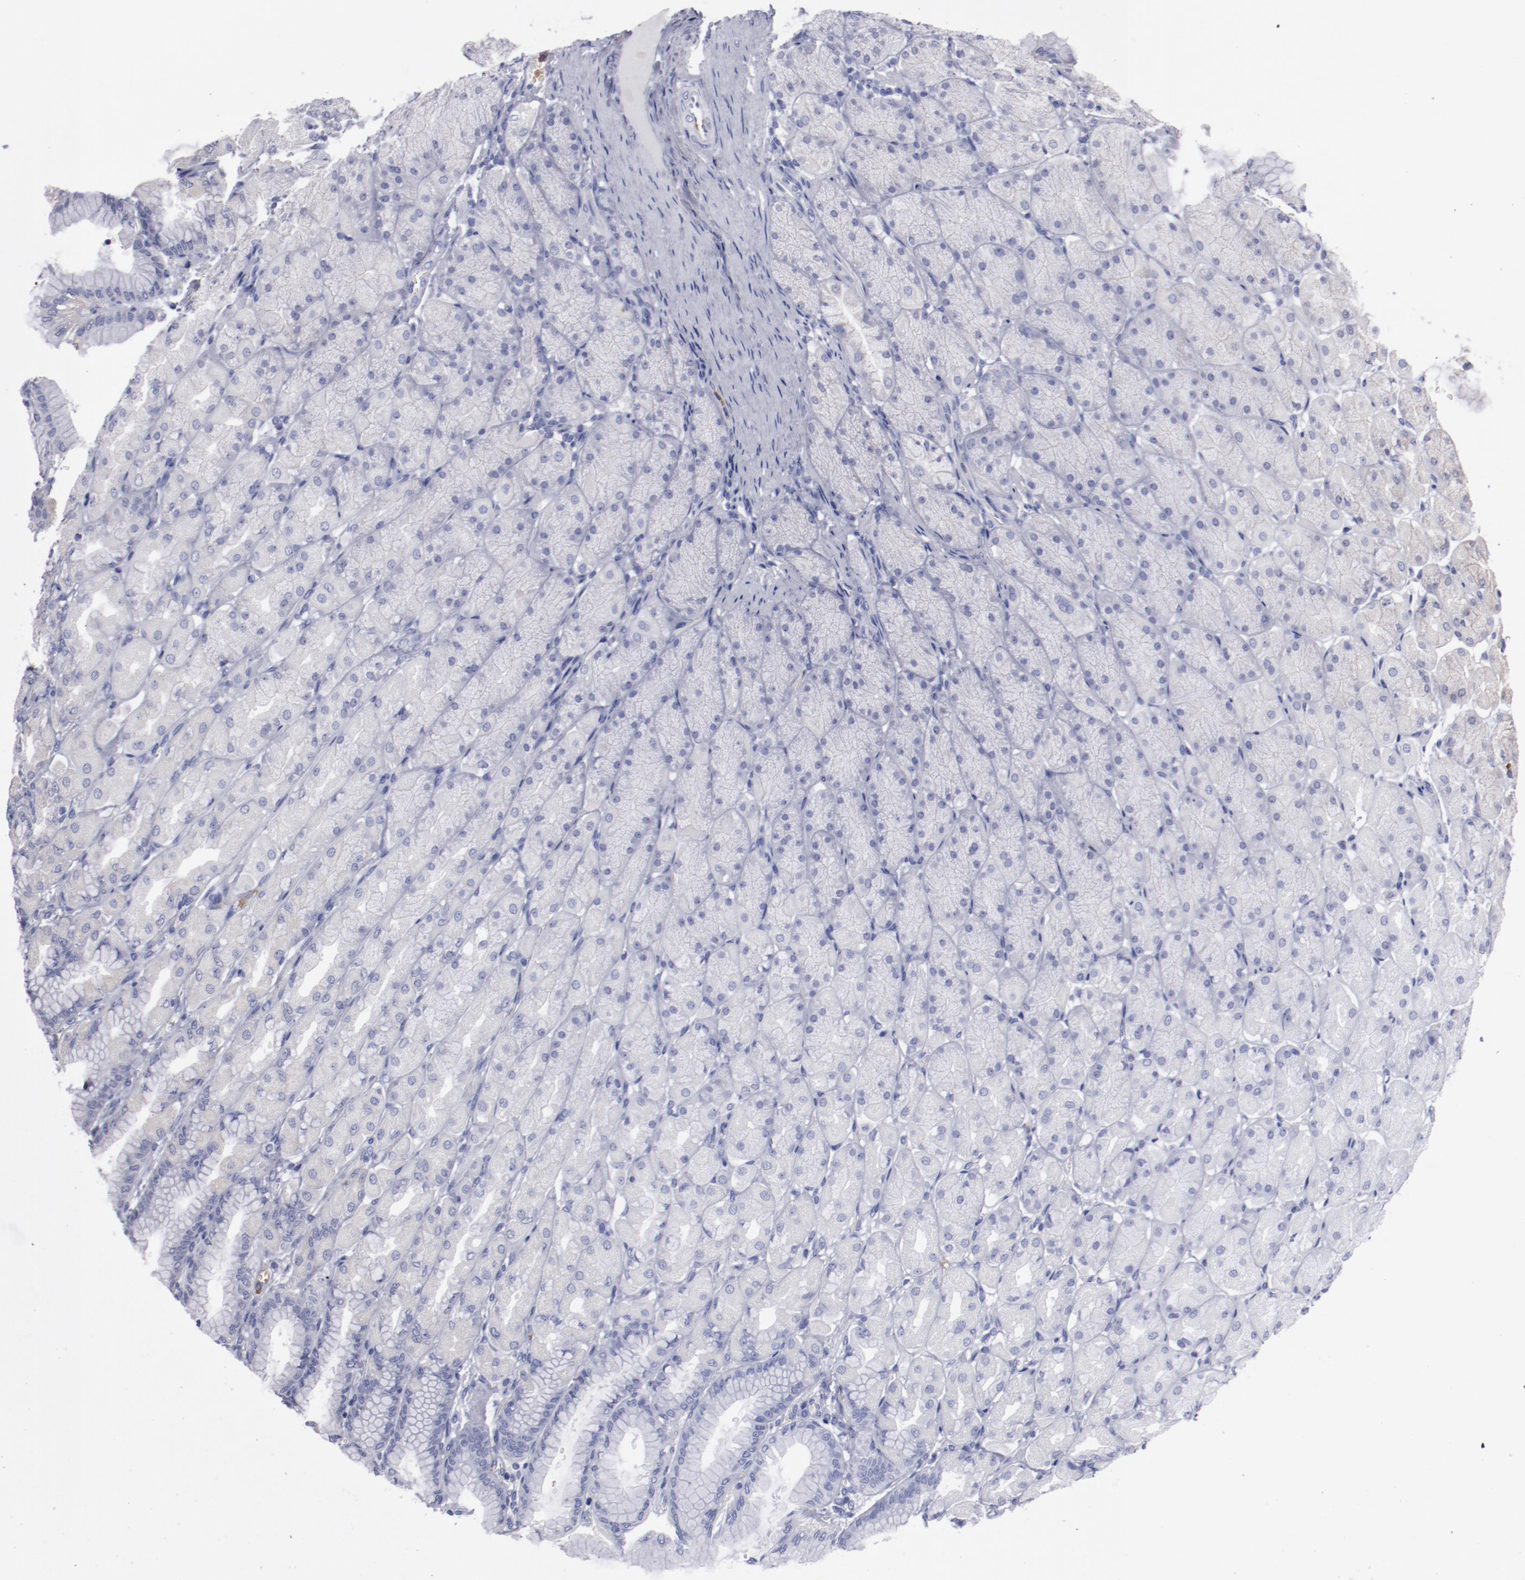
{"staining": {"intensity": "weak", "quantity": ">75%", "location": "cytoplasmic/membranous"}, "tissue": "stomach", "cell_type": "Glandular cells", "image_type": "normal", "snomed": [{"axis": "morphology", "description": "Normal tissue, NOS"}, {"axis": "topography", "description": "Stomach, upper"}], "caption": "Immunohistochemical staining of benign human stomach demonstrates weak cytoplasmic/membranous protein staining in approximately >75% of glandular cells. The protein of interest is stained brown, and the nuclei are stained in blue (DAB IHC with brightfield microscopy, high magnification).", "gene": "FGR", "patient": {"sex": "female", "age": 56}}